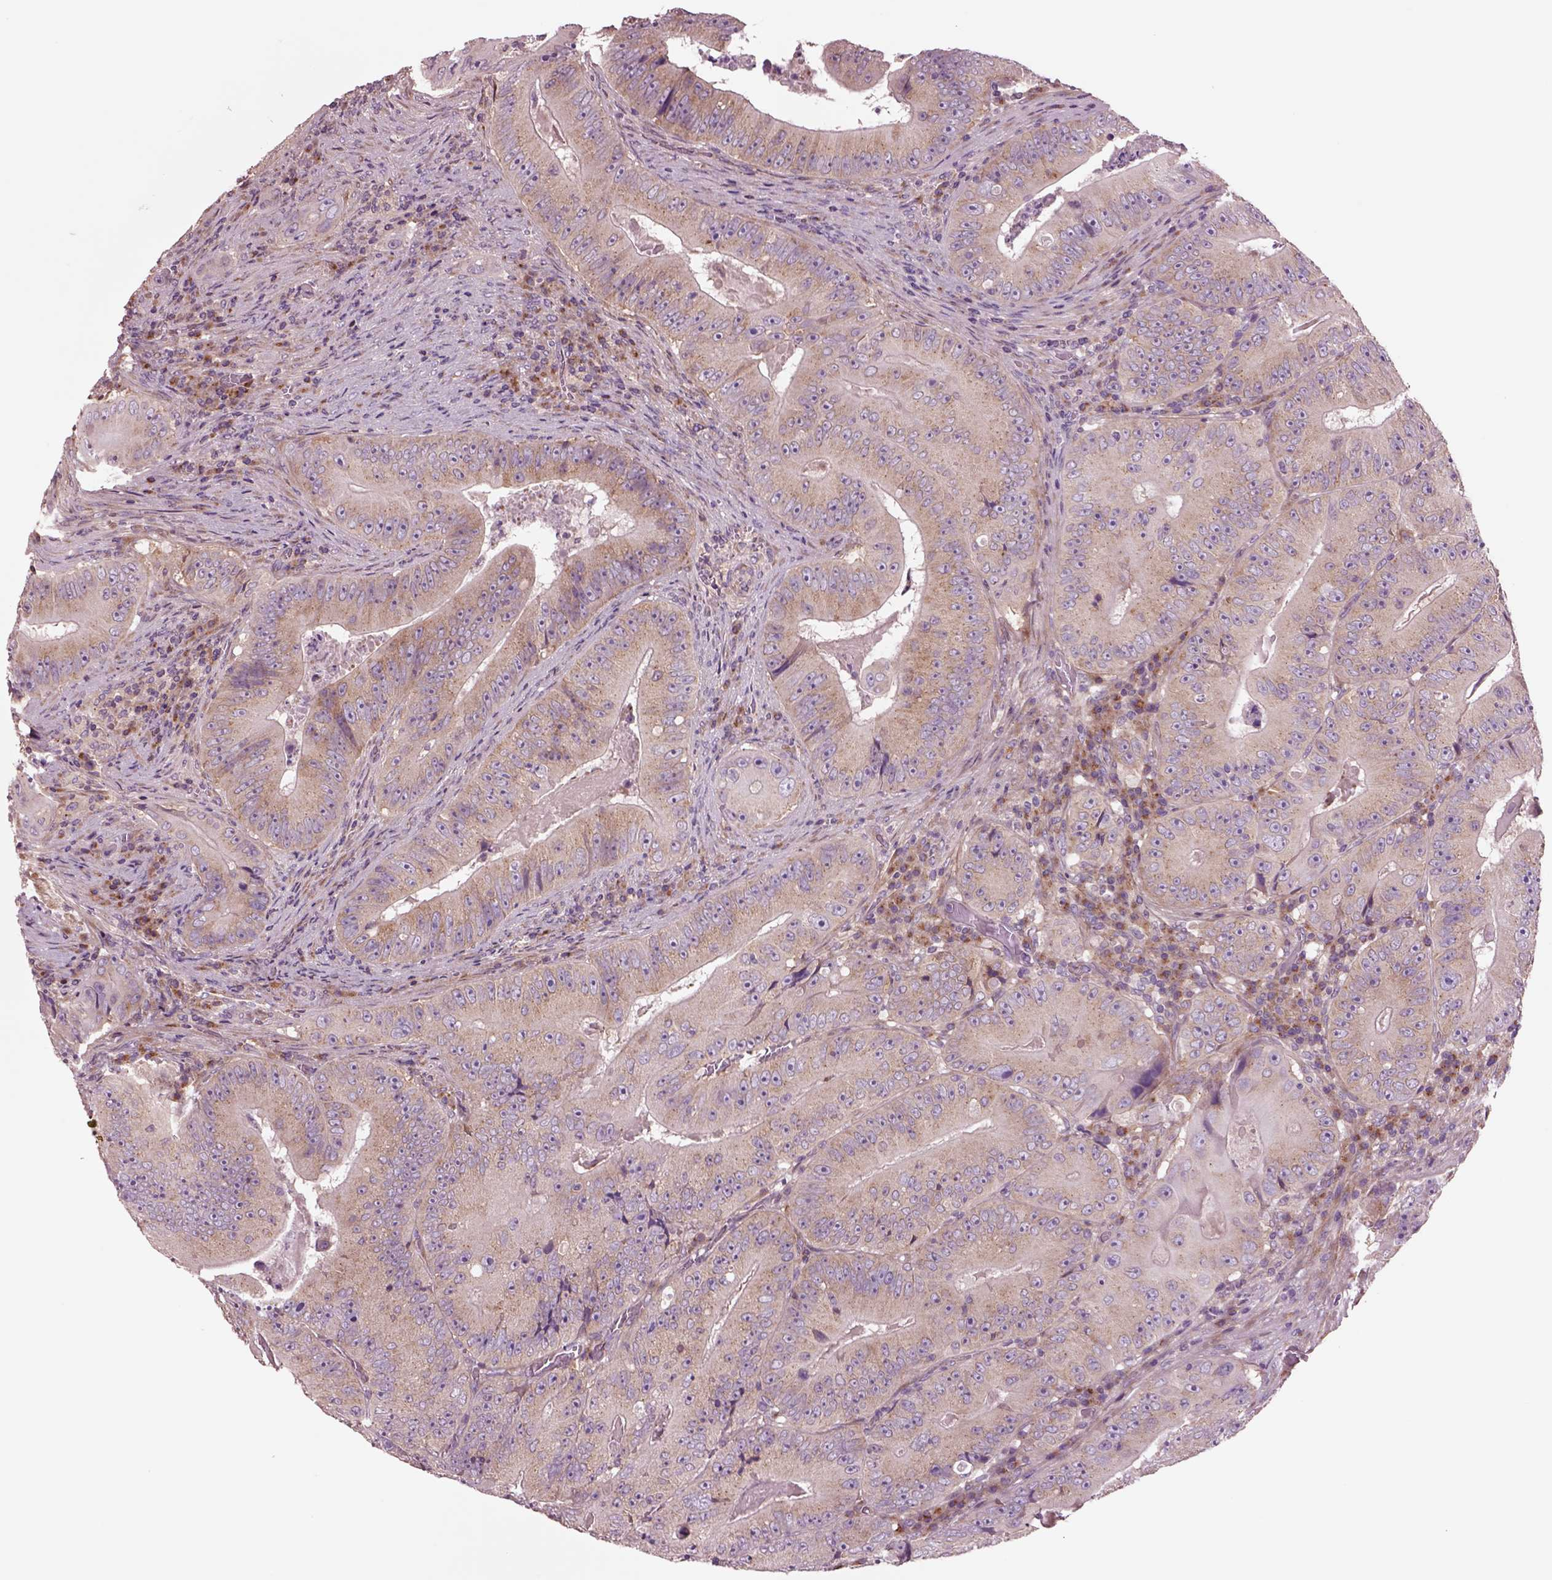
{"staining": {"intensity": "moderate", "quantity": "<25%", "location": "cytoplasmic/membranous"}, "tissue": "colorectal cancer", "cell_type": "Tumor cells", "image_type": "cancer", "snomed": [{"axis": "morphology", "description": "Adenocarcinoma, NOS"}, {"axis": "topography", "description": "Colon"}], "caption": "Immunohistochemistry staining of colorectal cancer, which exhibits low levels of moderate cytoplasmic/membranous staining in about <25% of tumor cells indicating moderate cytoplasmic/membranous protein positivity. The staining was performed using DAB (brown) for protein detection and nuclei were counterstained in hematoxylin (blue).", "gene": "SEC23A", "patient": {"sex": "female", "age": 86}}